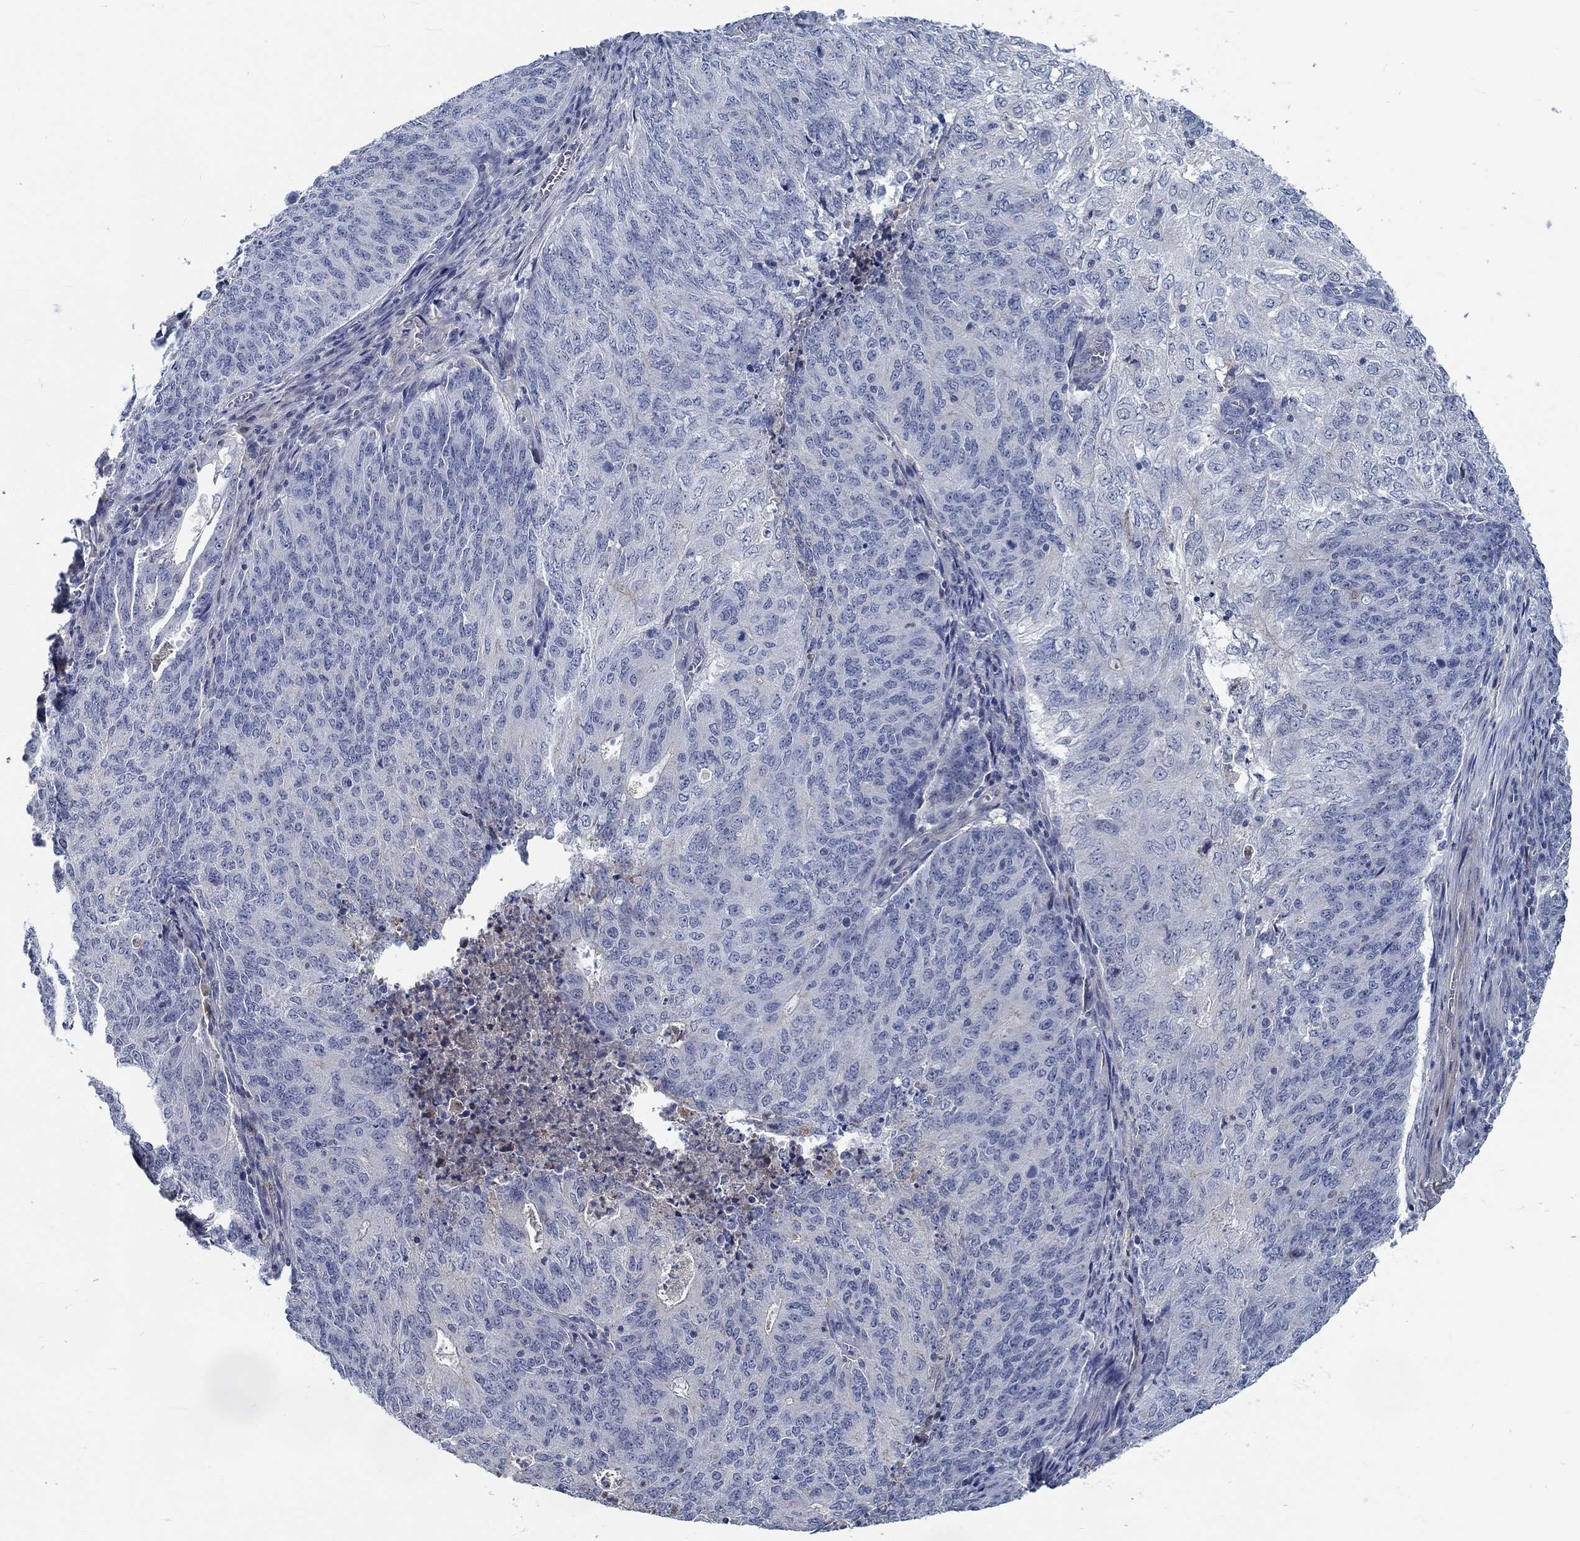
{"staining": {"intensity": "negative", "quantity": "none", "location": "none"}, "tissue": "endometrial cancer", "cell_type": "Tumor cells", "image_type": "cancer", "snomed": [{"axis": "morphology", "description": "Adenocarcinoma, NOS"}, {"axis": "topography", "description": "Endometrium"}], "caption": "Histopathology image shows no significant protein staining in tumor cells of endometrial cancer (adenocarcinoma). The staining is performed using DAB brown chromogen with nuclei counter-stained in using hematoxylin.", "gene": "MYBPC1", "patient": {"sex": "female", "age": 82}}